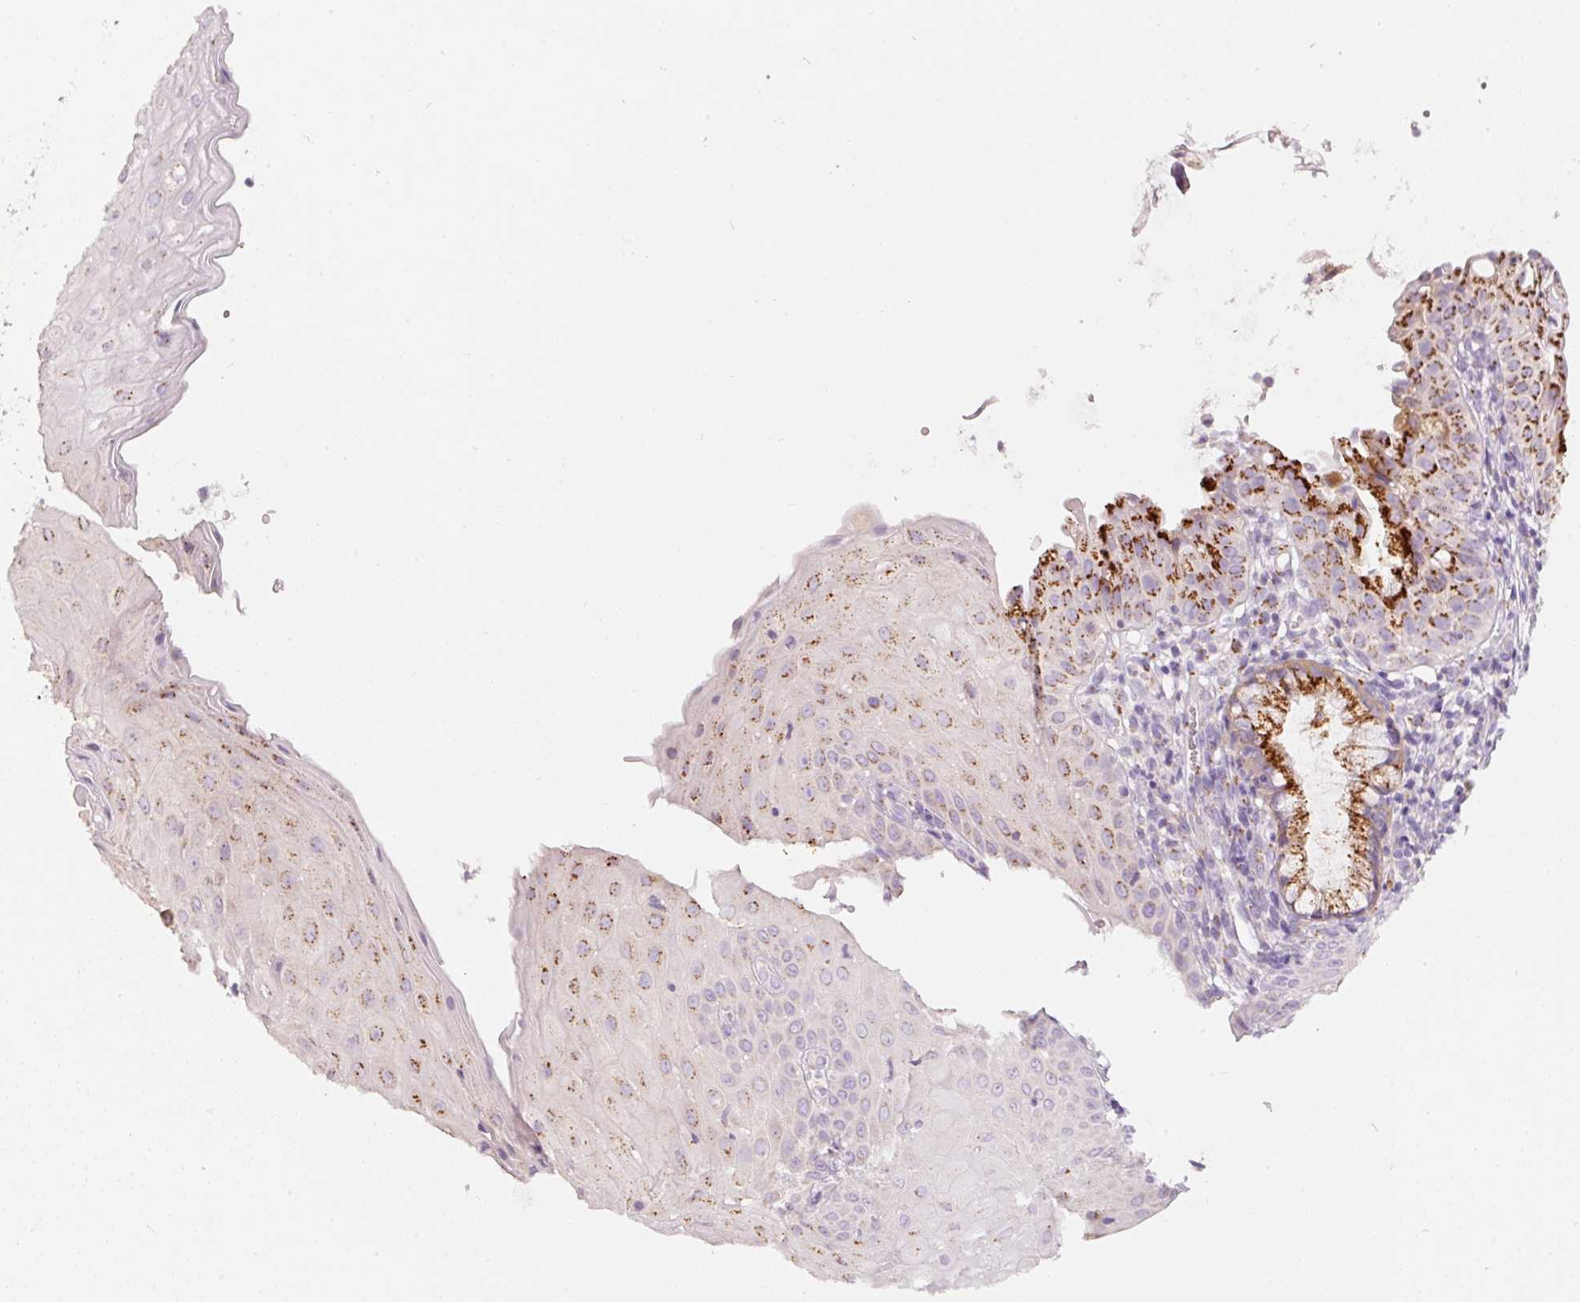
{"staining": {"intensity": "strong", "quantity": "<25%", "location": "cytoplasmic/membranous"}, "tissue": "cervix", "cell_type": "Glandular cells", "image_type": "normal", "snomed": [{"axis": "morphology", "description": "Normal tissue, NOS"}, {"axis": "topography", "description": "Cervix"}], "caption": "A histopathology image of cervix stained for a protein reveals strong cytoplasmic/membranous brown staining in glandular cells.", "gene": "PDXDC1", "patient": {"sex": "female", "age": 36}}